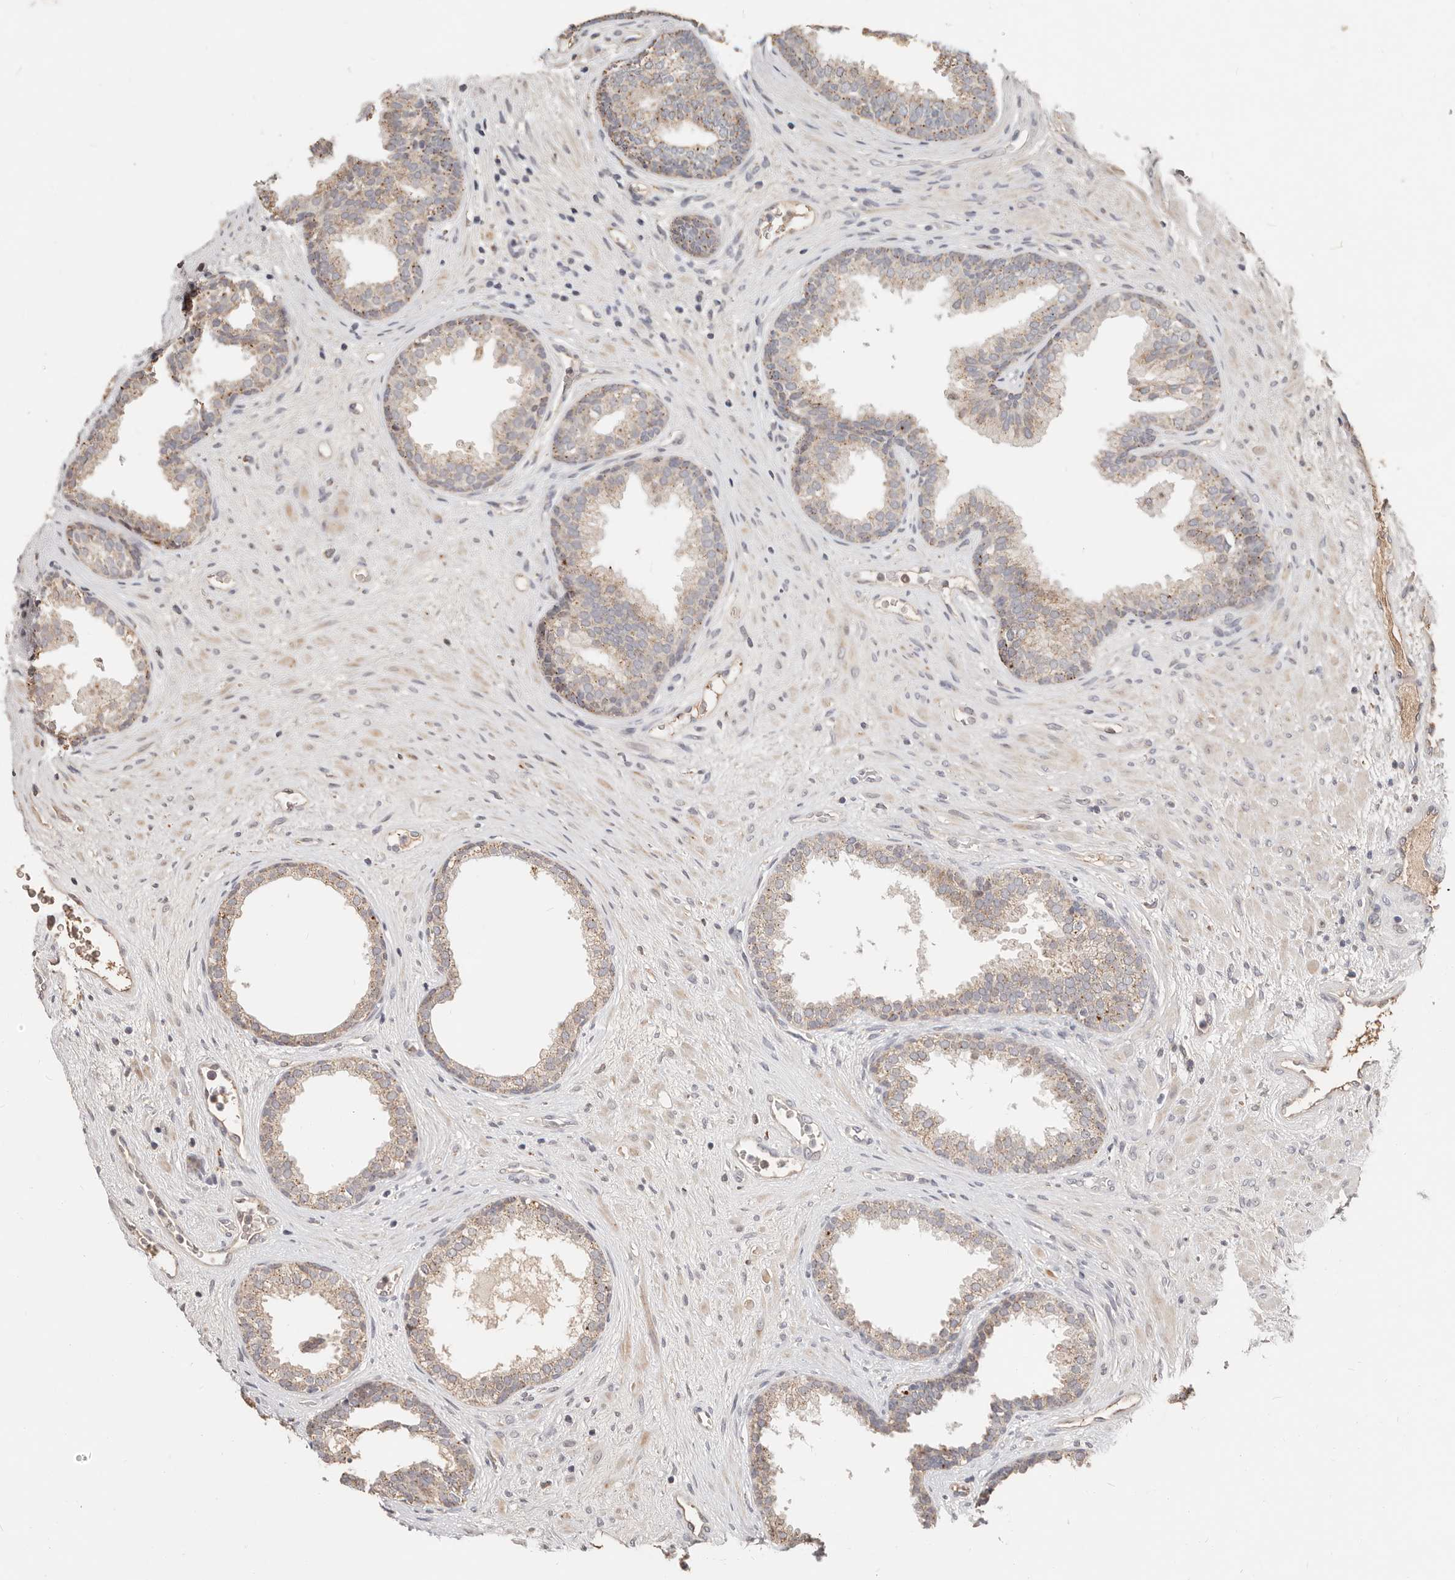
{"staining": {"intensity": "moderate", "quantity": "25%-75%", "location": "cytoplasmic/membranous"}, "tissue": "prostate", "cell_type": "Glandular cells", "image_type": "normal", "snomed": [{"axis": "morphology", "description": "Normal tissue, NOS"}, {"axis": "topography", "description": "Prostate"}], "caption": "Immunohistochemical staining of normal prostate demonstrates 25%-75% levels of moderate cytoplasmic/membranous protein staining in about 25%-75% of glandular cells.", "gene": "ZRANB1", "patient": {"sex": "male", "age": 76}}